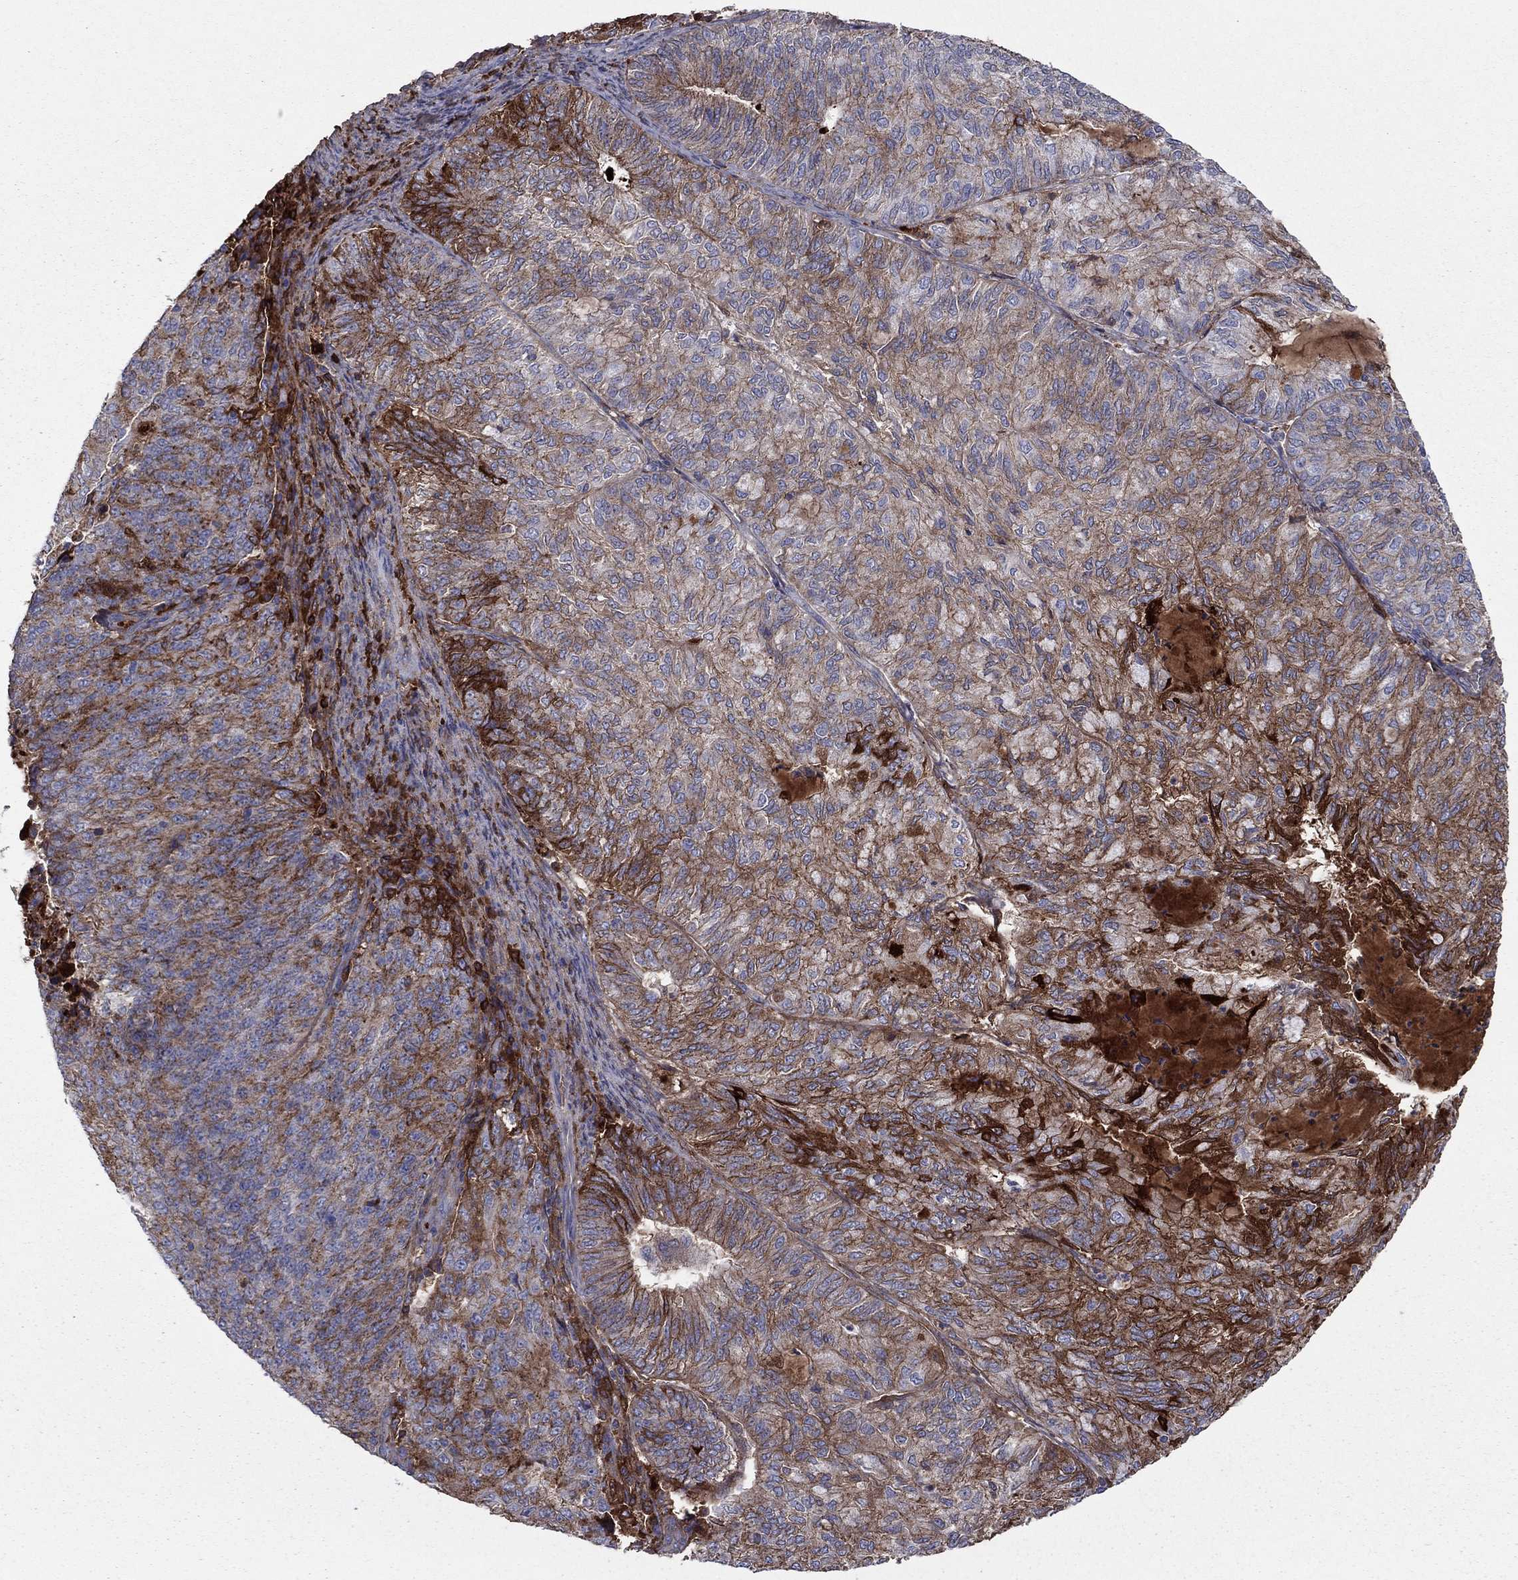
{"staining": {"intensity": "strong", "quantity": "<25%", "location": "cytoplasmic/membranous"}, "tissue": "endometrial cancer", "cell_type": "Tumor cells", "image_type": "cancer", "snomed": [{"axis": "morphology", "description": "Adenocarcinoma, NOS"}, {"axis": "topography", "description": "Endometrium"}], "caption": "Endometrial cancer (adenocarcinoma) was stained to show a protein in brown. There is medium levels of strong cytoplasmic/membranous expression in approximately <25% of tumor cells.", "gene": "HPX", "patient": {"sex": "female", "age": 82}}